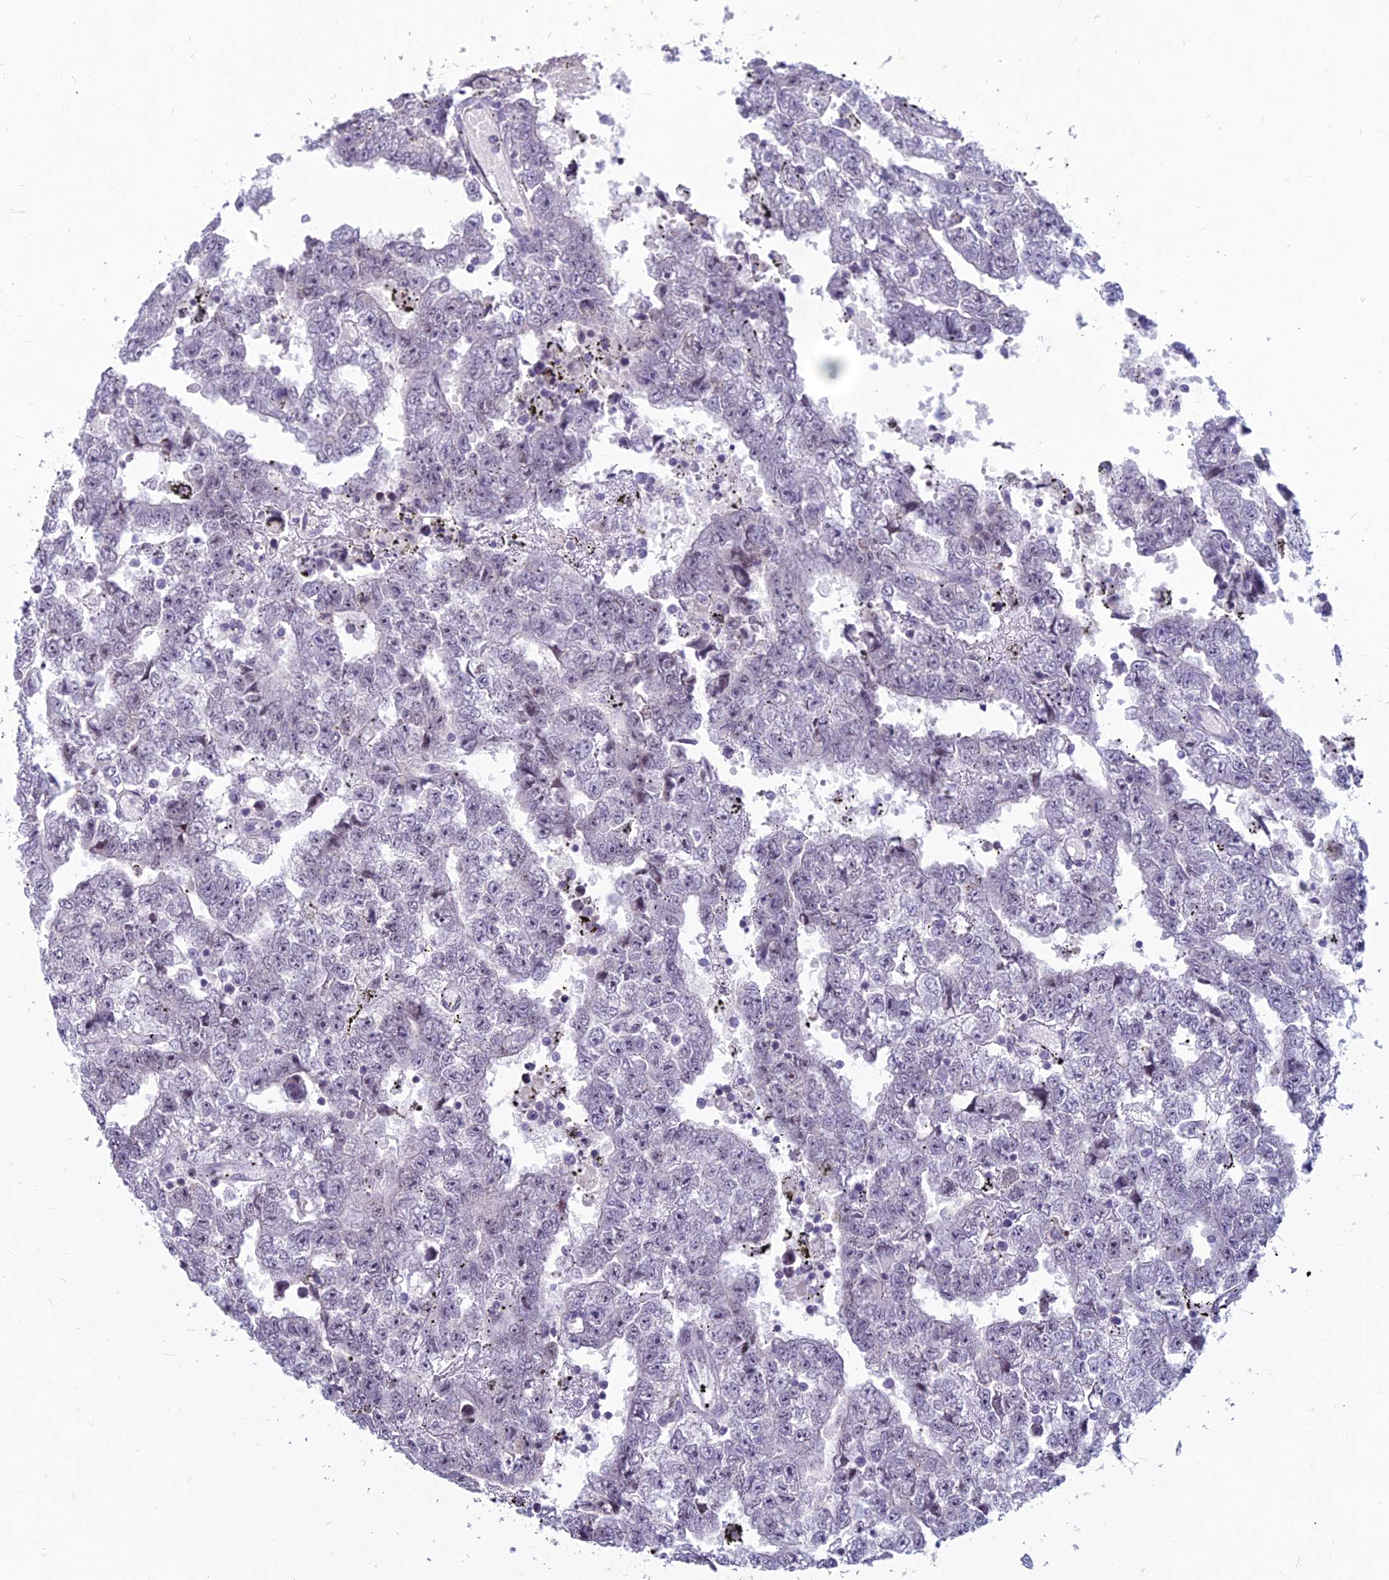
{"staining": {"intensity": "negative", "quantity": "none", "location": "none"}, "tissue": "testis cancer", "cell_type": "Tumor cells", "image_type": "cancer", "snomed": [{"axis": "morphology", "description": "Carcinoma, Embryonal, NOS"}, {"axis": "topography", "description": "Testis"}], "caption": "This is a image of immunohistochemistry (IHC) staining of testis cancer (embryonal carcinoma), which shows no positivity in tumor cells.", "gene": "KAT7", "patient": {"sex": "male", "age": 25}}